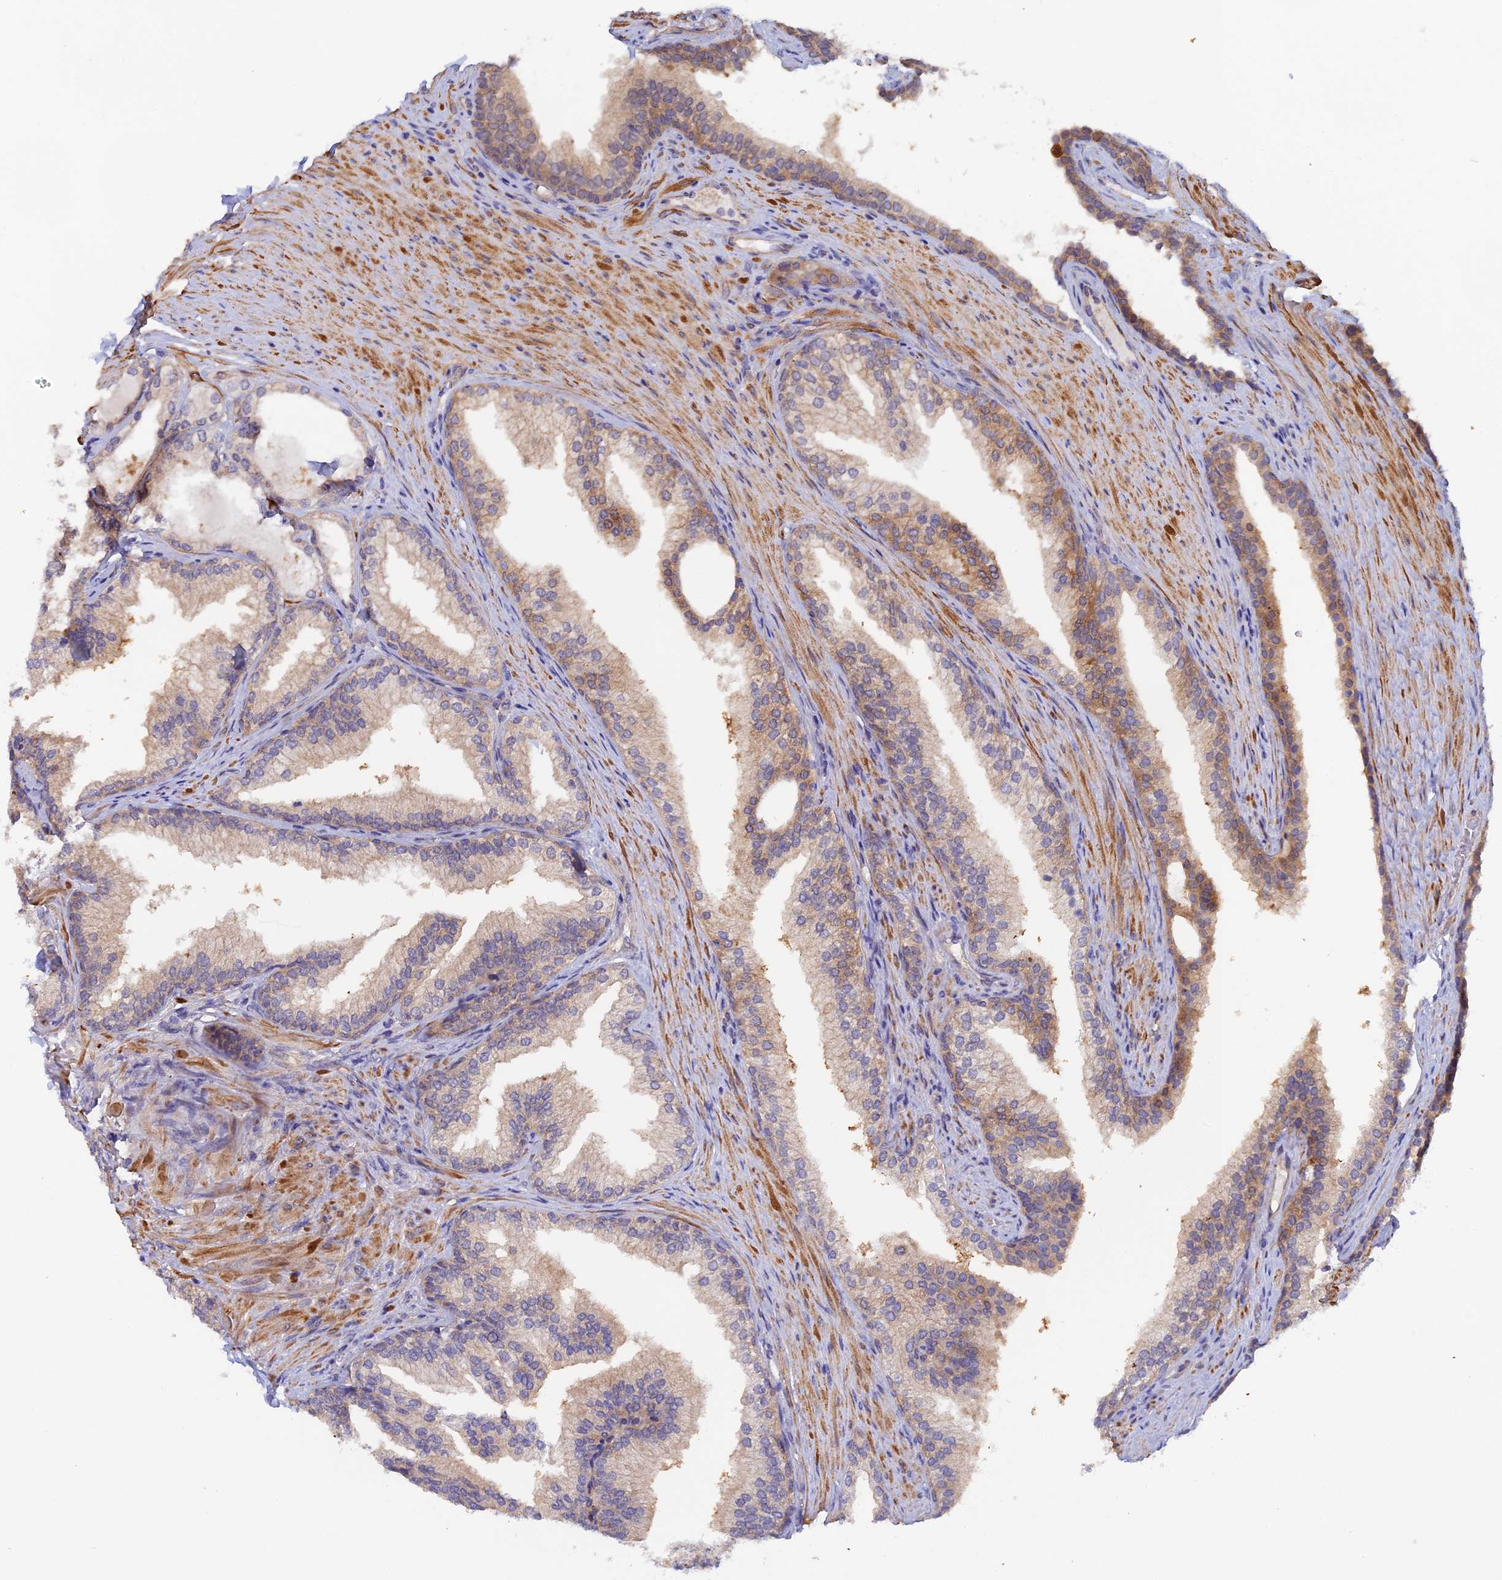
{"staining": {"intensity": "moderate", "quantity": "<25%", "location": "cytoplasmic/membranous"}, "tissue": "prostate", "cell_type": "Glandular cells", "image_type": "normal", "snomed": [{"axis": "morphology", "description": "Normal tissue, NOS"}, {"axis": "topography", "description": "Prostate"}], "caption": "Protein expression analysis of normal human prostate reveals moderate cytoplasmic/membranous staining in about <25% of glandular cells. The staining is performed using DAB (3,3'-diaminobenzidine) brown chromogen to label protein expression. The nuclei are counter-stained blue using hematoxylin.", "gene": "FZR1", "patient": {"sex": "male", "age": 76}}